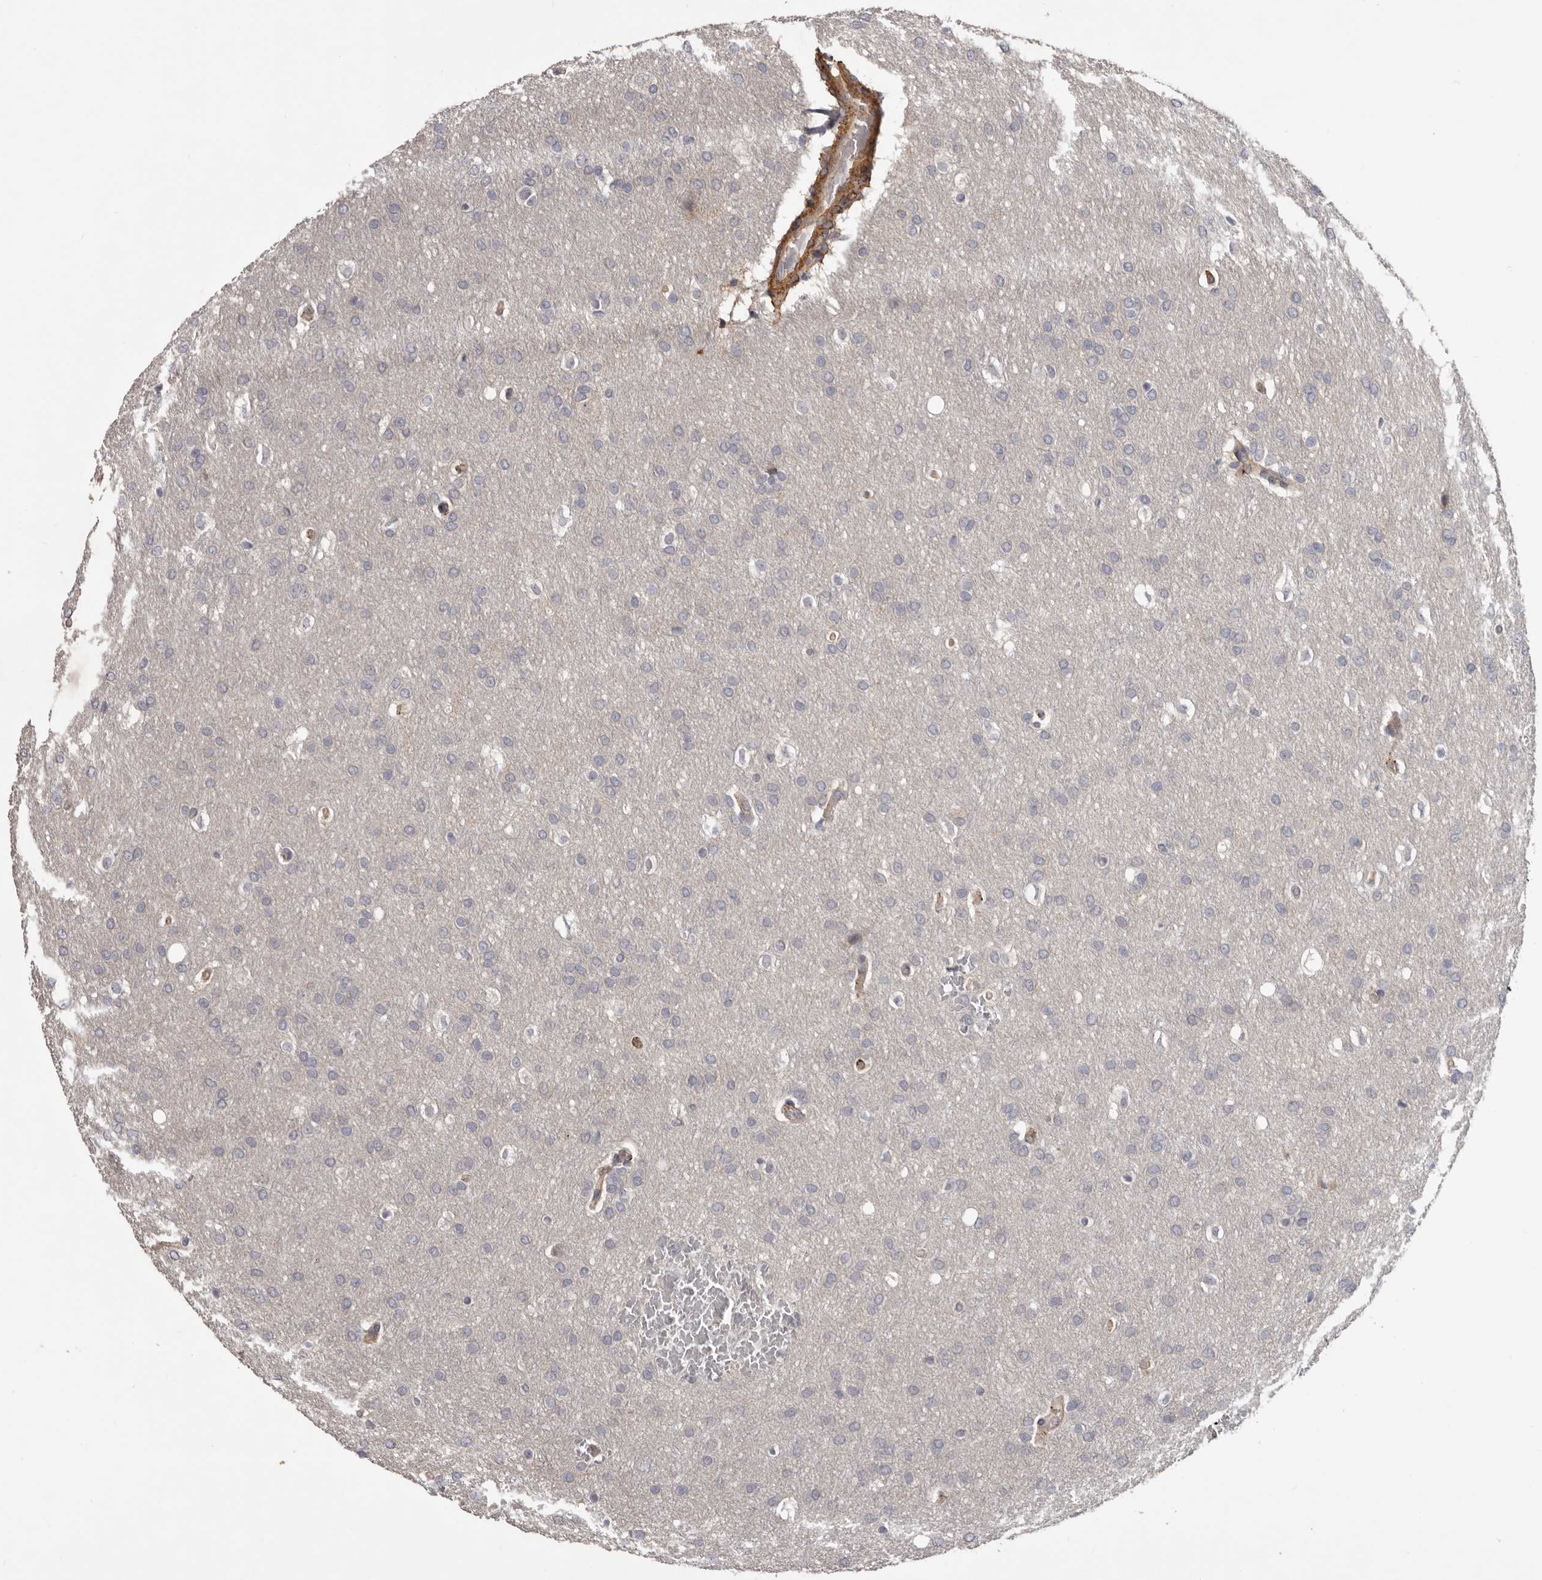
{"staining": {"intensity": "negative", "quantity": "none", "location": "none"}, "tissue": "glioma", "cell_type": "Tumor cells", "image_type": "cancer", "snomed": [{"axis": "morphology", "description": "Glioma, malignant, Low grade"}, {"axis": "topography", "description": "Brain"}], "caption": "There is no significant staining in tumor cells of glioma.", "gene": "CDCA8", "patient": {"sex": "female", "age": 37}}